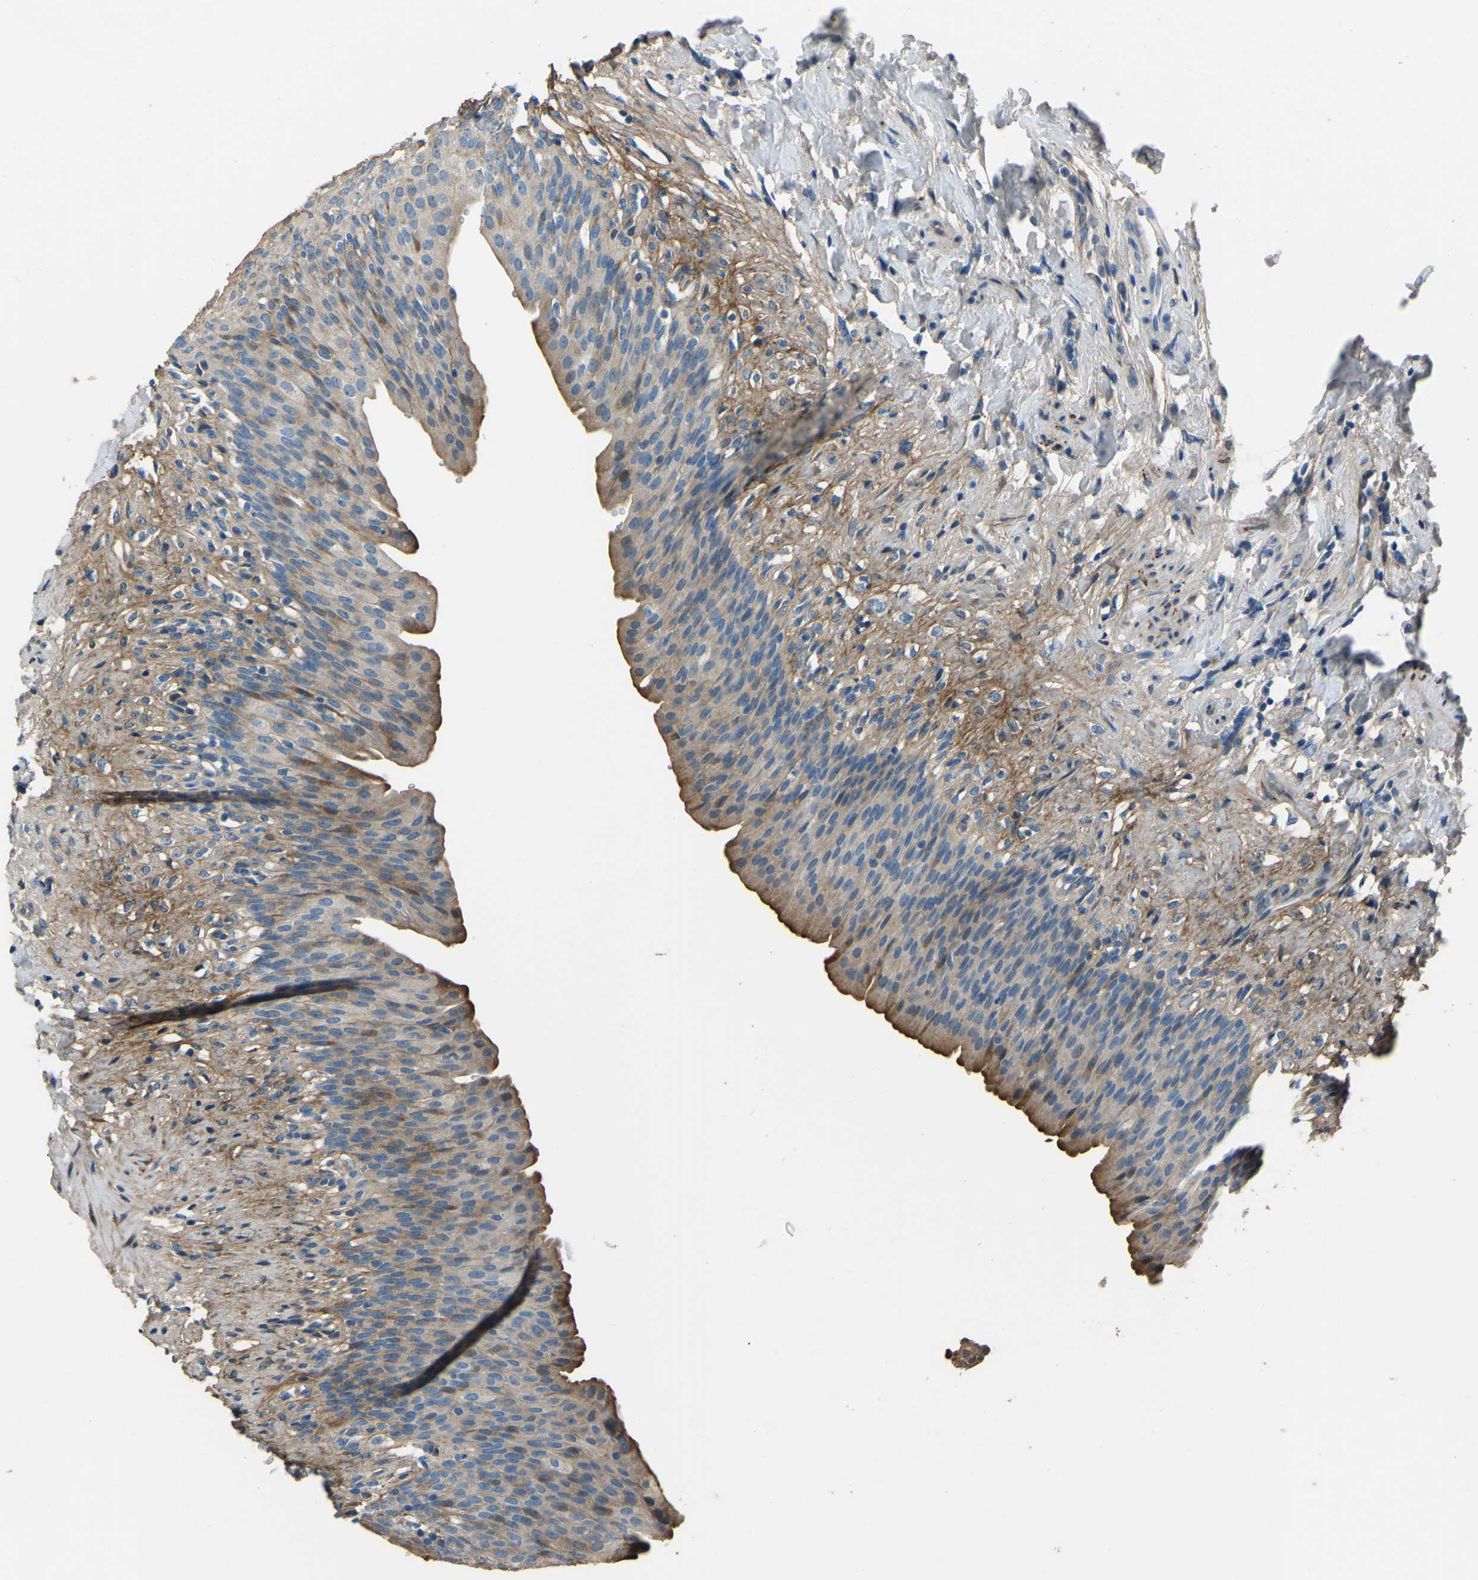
{"staining": {"intensity": "moderate", "quantity": "<25%", "location": "cytoplasmic/membranous"}, "tissue": "urinary bladder", "cell_type": "Urothelial cells", "image_type": "normal", "snomed": [{"axis": "morphology", "description": "Normal tissue, NOS"}, {"axis": "topography", "description": "Urinary bladder"}], "caption": "The histopathology image shows a brown stain indicating the presence of a protein in the cytoplasmic/membranous of urothelial cells in urinary bladder.", "gene": "COL3A1", "patient": {"sex": "female", "age": 79}}